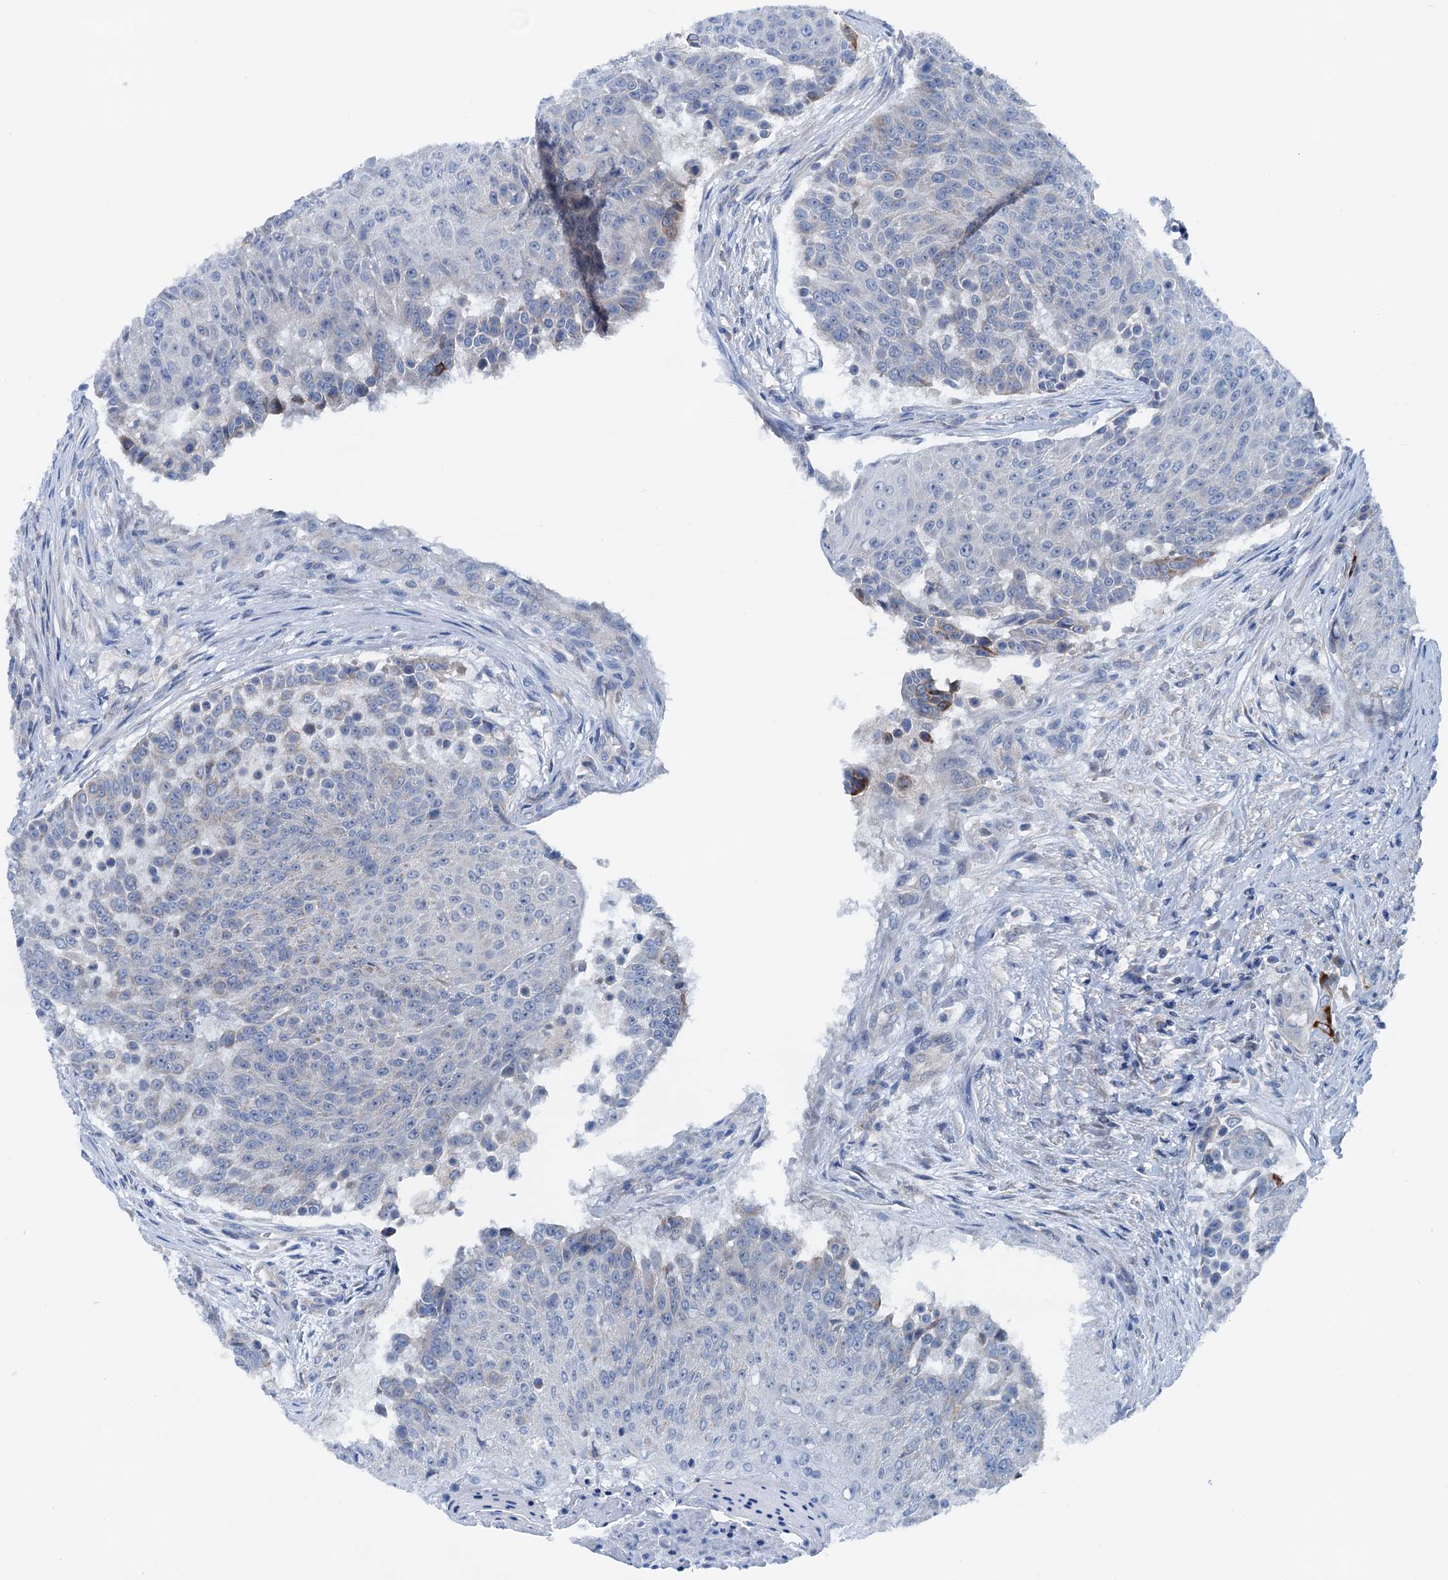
{"staining": {"intensity": "moderate", "quantity": "<25%", "location": "cytoplasmic/membranous"}, "tissue": "urothelial cancer", "cell_type": "Tumor cells", "image_type": "cancer", "snomed": [{"axis": "morphology", "description": "Urothelial carcinoma, High grade"}, {"axis": "topography", "description": "Urinary bladder"}], "caption": "High-grade urothelial carcinoma was stained to show a protein in brown. There is low levels of moderate cytoplasmic/membranous staining in about <25% of tumor cells.", "gene": "KNDC1", "patient": {"sex": "female", "age": 63}}